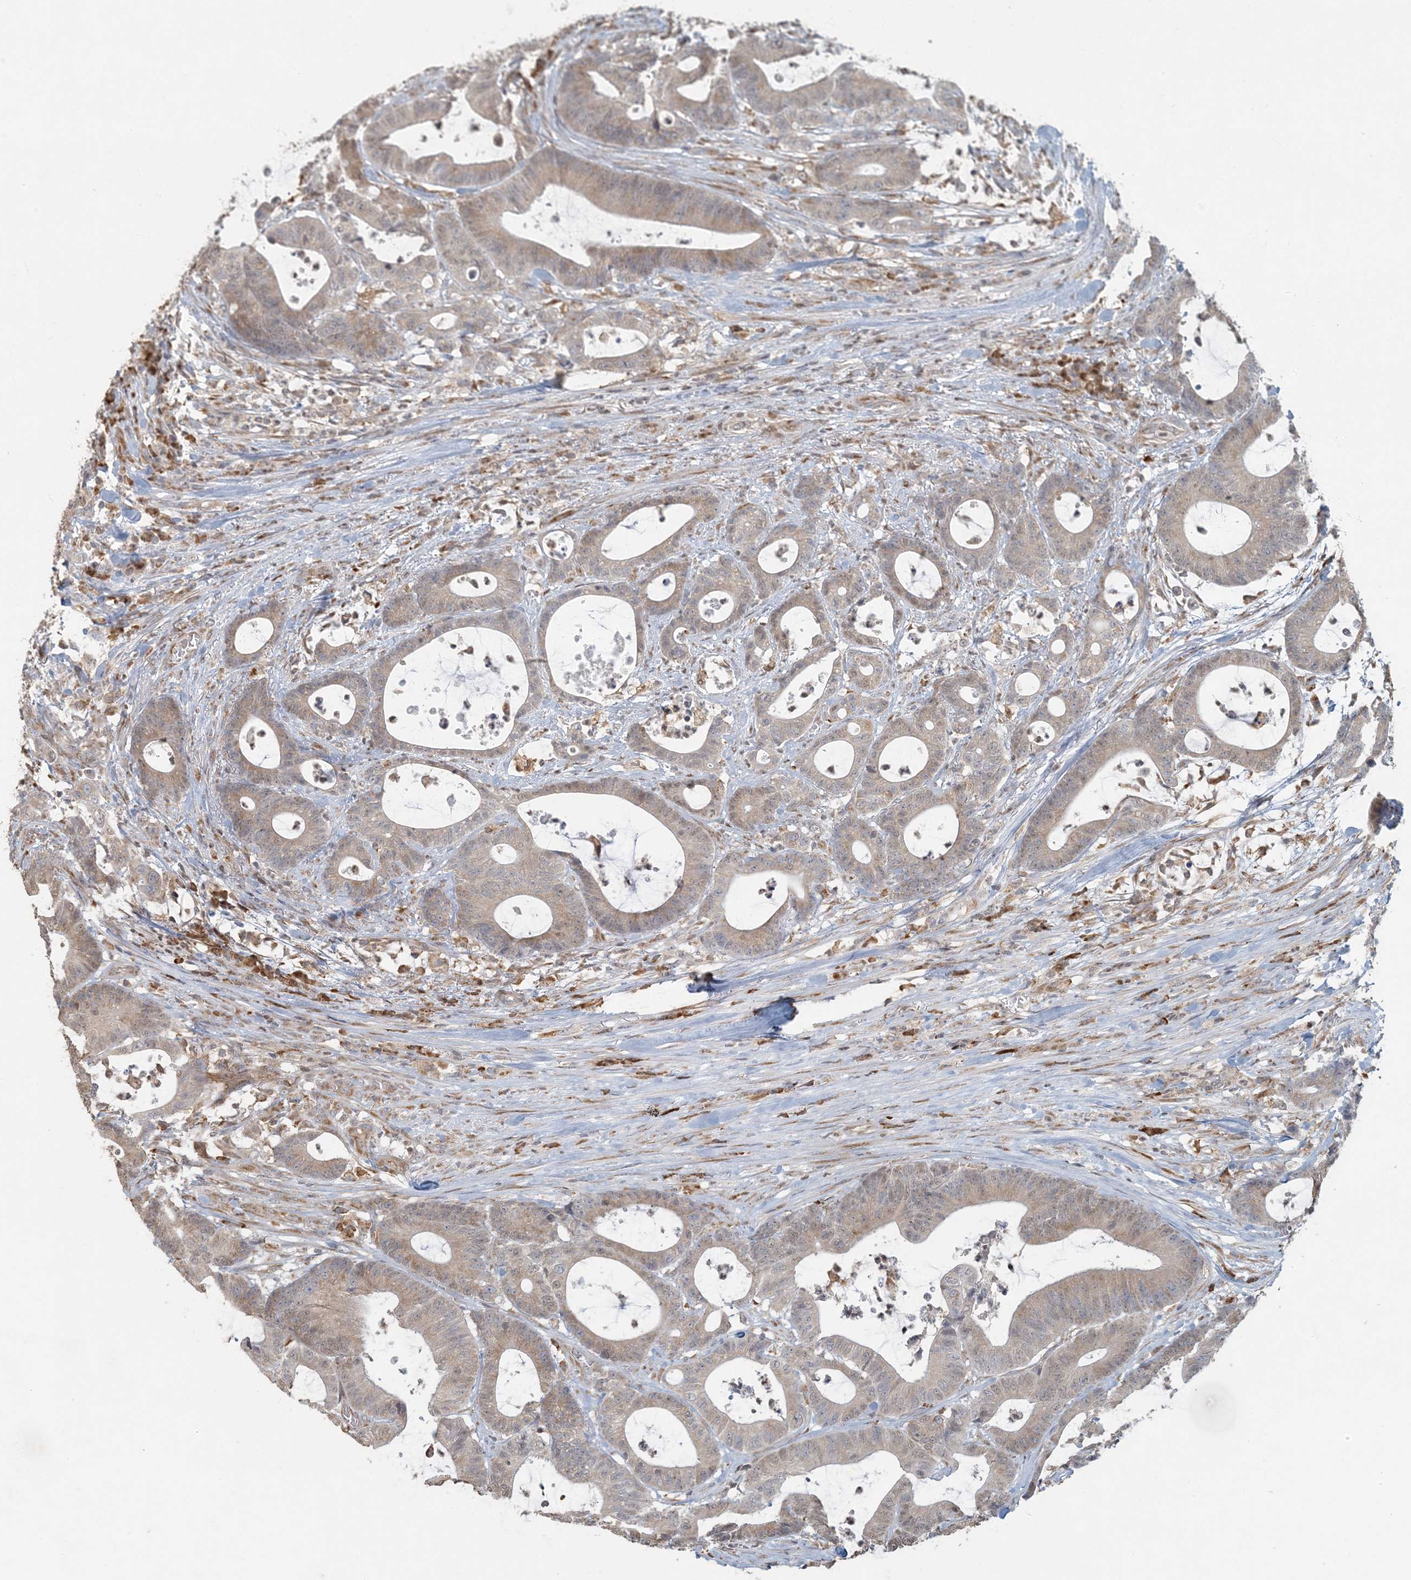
{"staining": {"intensity": "weak", "quantity": ">75%", "location": "cytoplasmic/membranous,nuclear"}, "tissue": "colorectal cancer", "cell_type": "Tumor cells", "image_type": "cancer", "snomed": [{"axis": "morphology", "description": "Adenocarcinoma, NOS"}, {"axis": "topography", "description": "Colon"}], "caption": "A brown stain labels weak cytoplasmic/membranous and nuclear expression of a protein in adenocarcinoma (colorectal) tumor cells.", "gene": "AK9", "patient": {"sex": "female", "age": 84}}